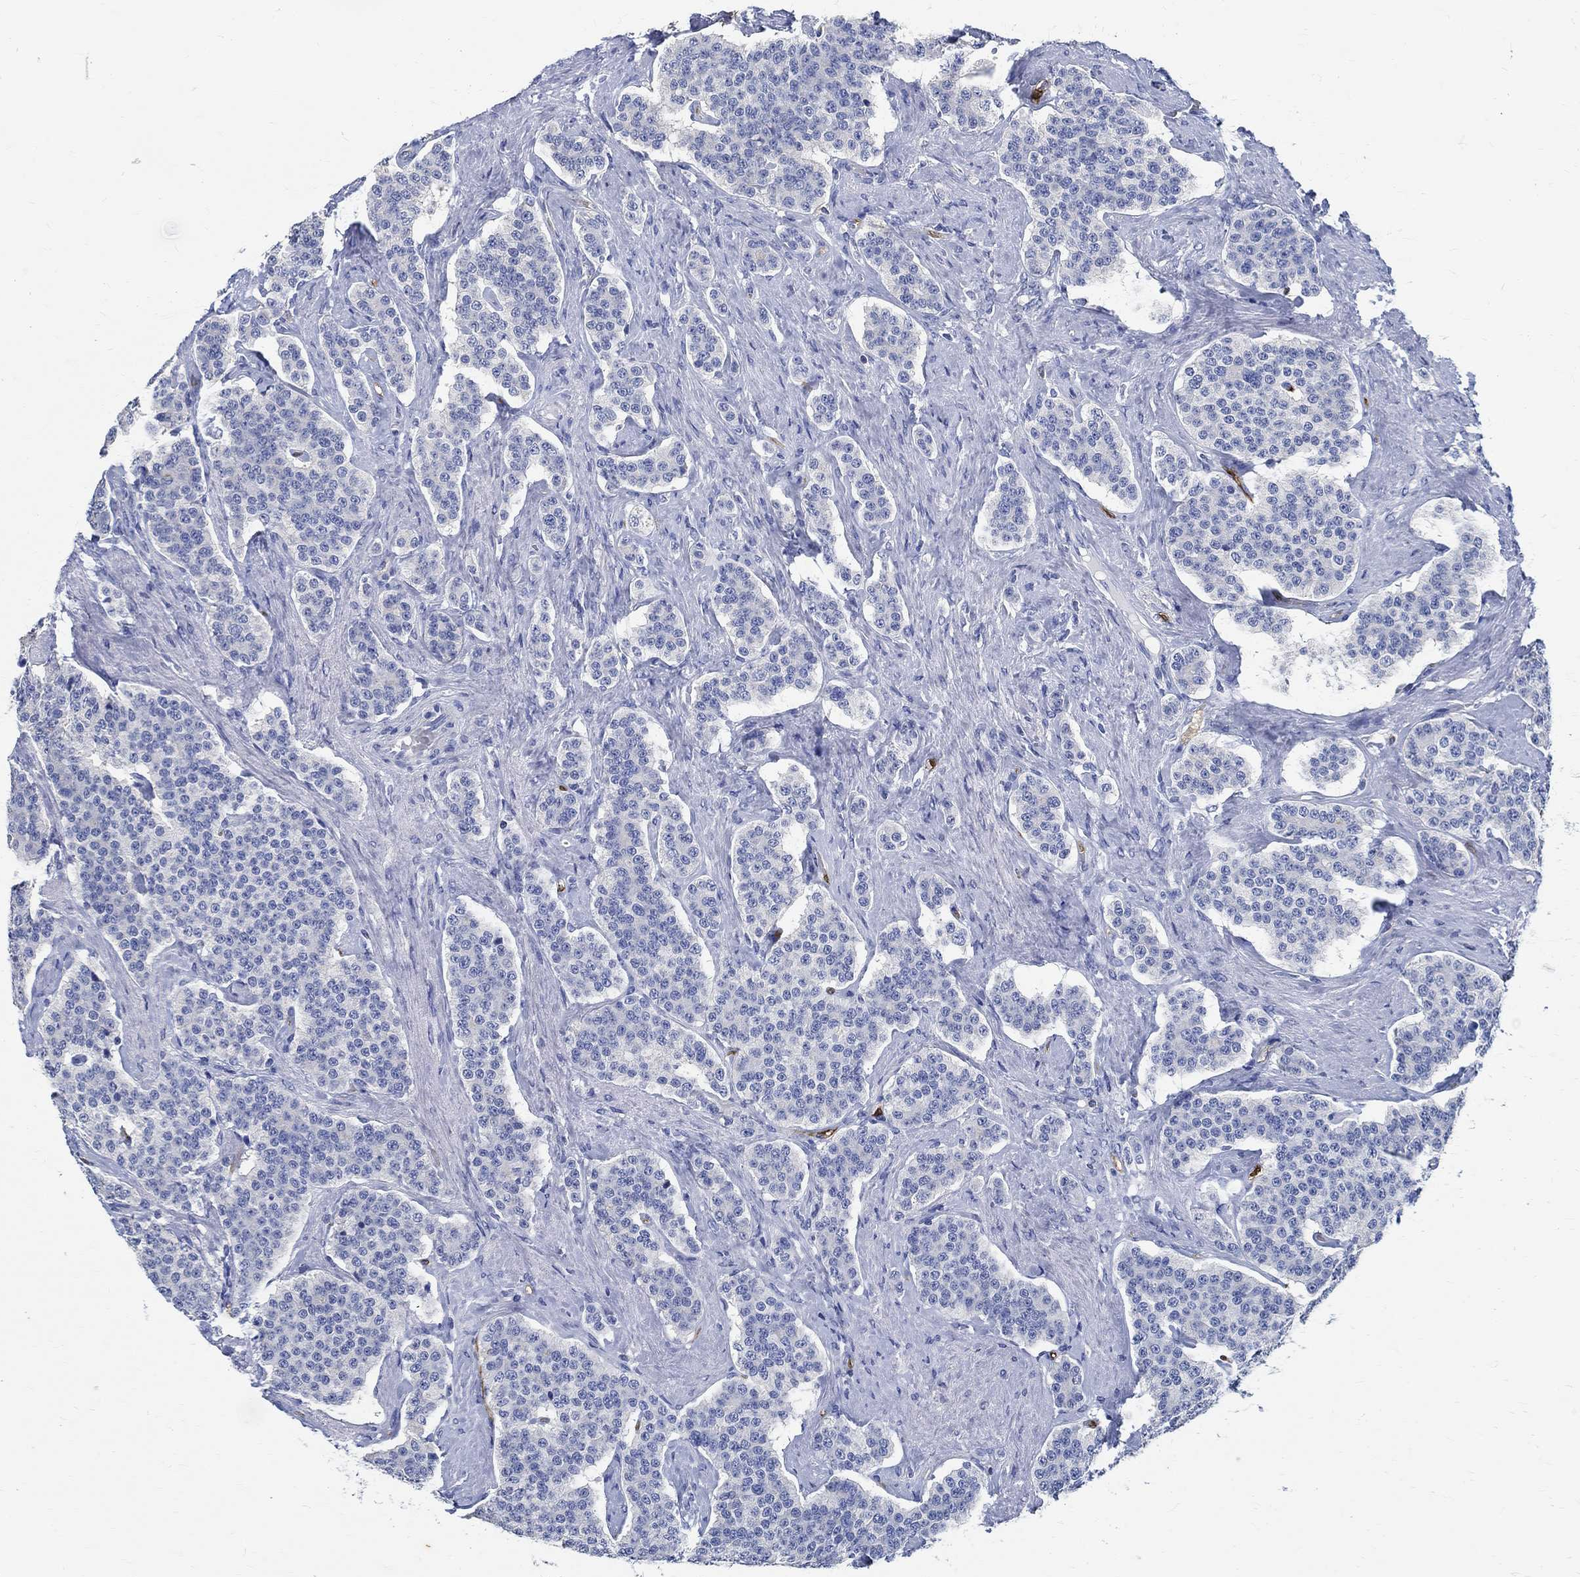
{"staining": {"intensity": "negative", "quantity": "none", "location": "none"}, "tissue": "carcinoid", "cell_type": "Tumor cells", "image_type": "cancer", "snomed": [{"axis": "morphology", "description": "Carcinoid, malignant, NOS"}, {"axis": "topography", "description": "Small intestine"}], "caption": "High magnification brightfield microscopy of carcinoid stained with DAB (3,3'-diaminobenzidine) (brown) and counterstained with hematoxylin (blue): tumor cells show no significant expression.", "gene": "PRX", "patient": {"sex": "female", "age": 58}}